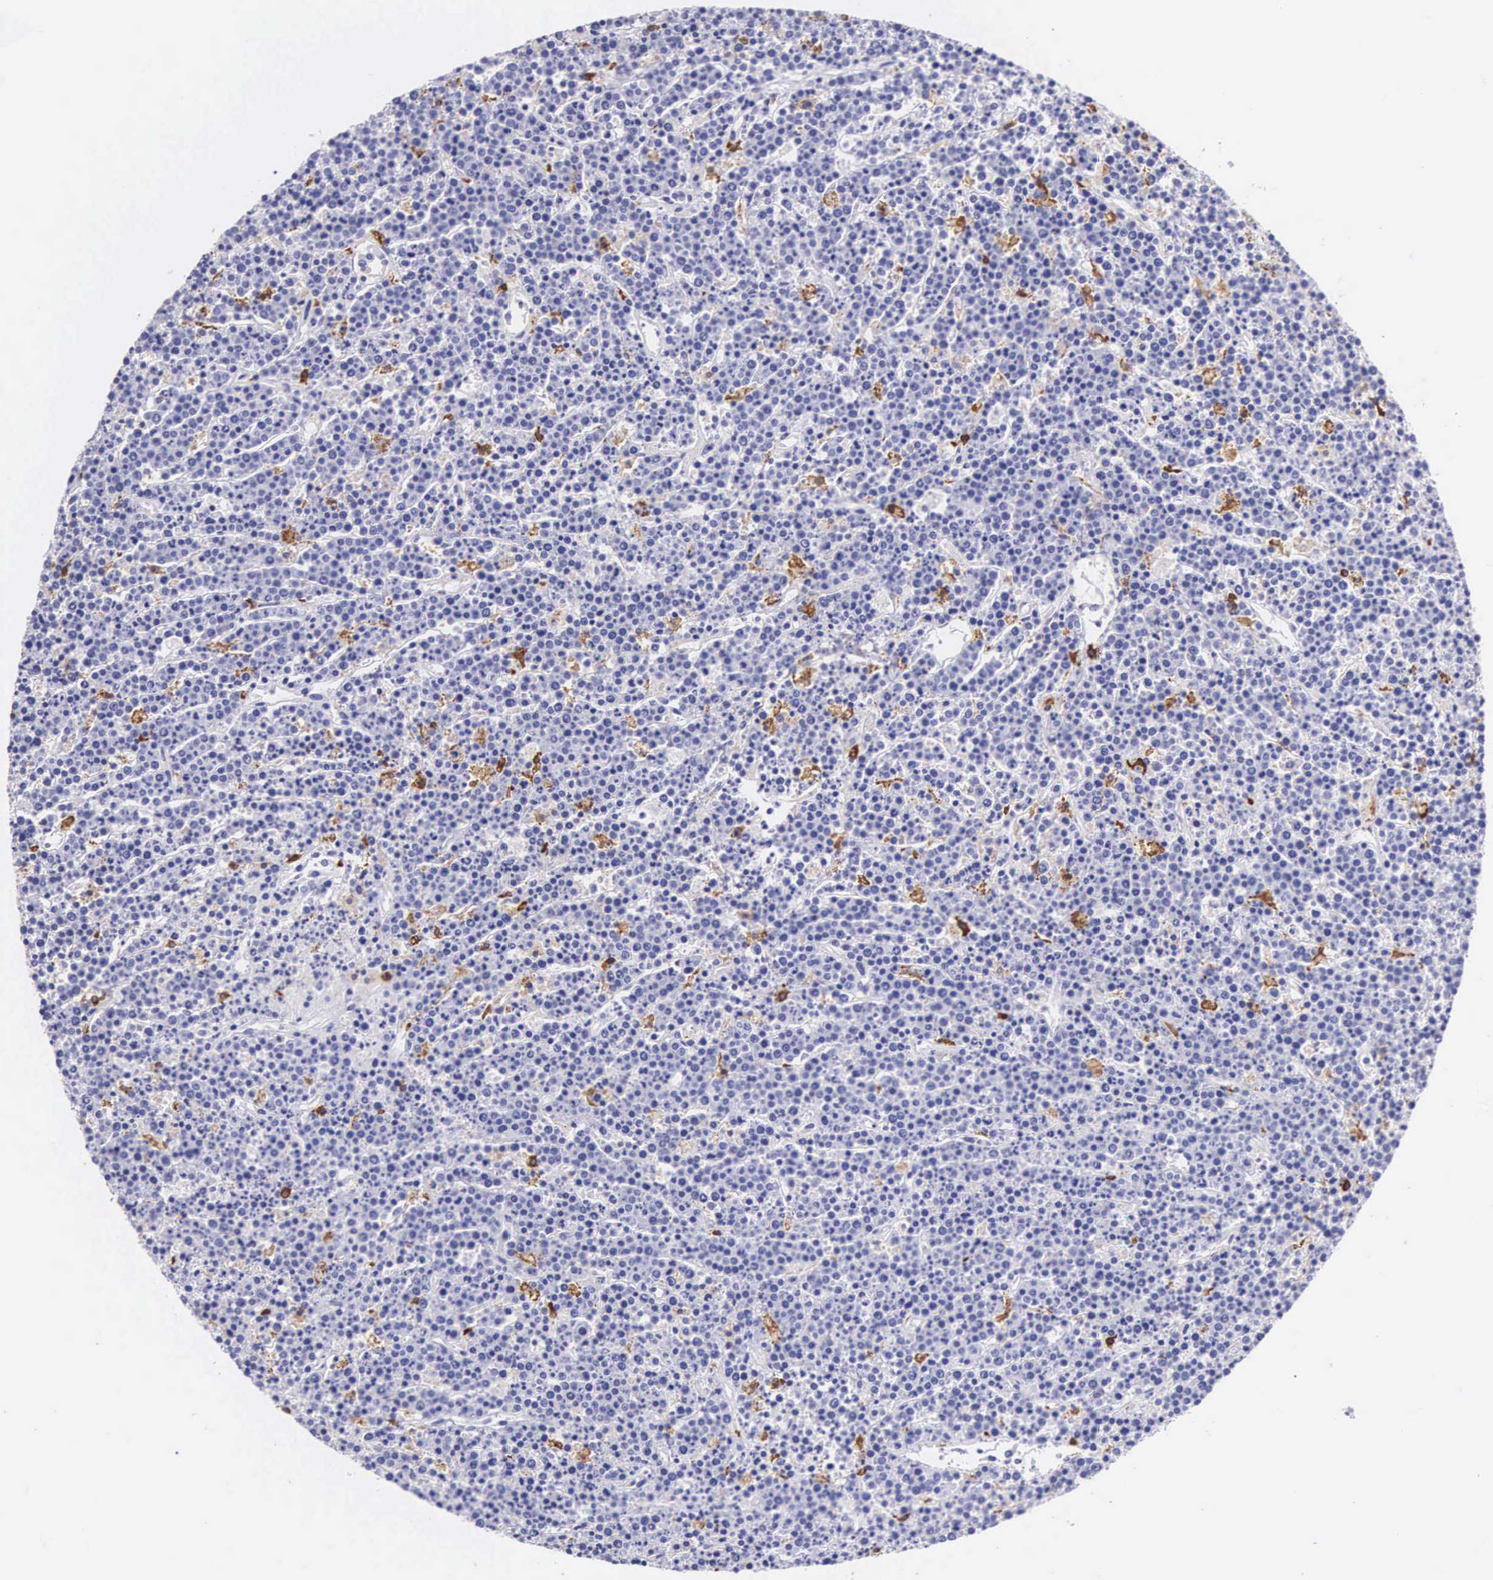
{"staining": {"intensity": "negative", "quantity": "none", "location": "none"}, "tissue": "lymphoma", "cell_type": "Tumor cells", "image_type": "cancer", "snomed": [{"axis": "morphology", "description": "Malignant lymphoma, non-Hodgkin's type, High grade"}, {"axis": "topography", "description": "Ovary"}], "caption": "IHC of human malignant lymphoma, non-Hodgkin's type (high-grade) exhibits no staining in tumor cells.", "gene": "FCN1", "patient": {"sex": "female", "age": 56}}